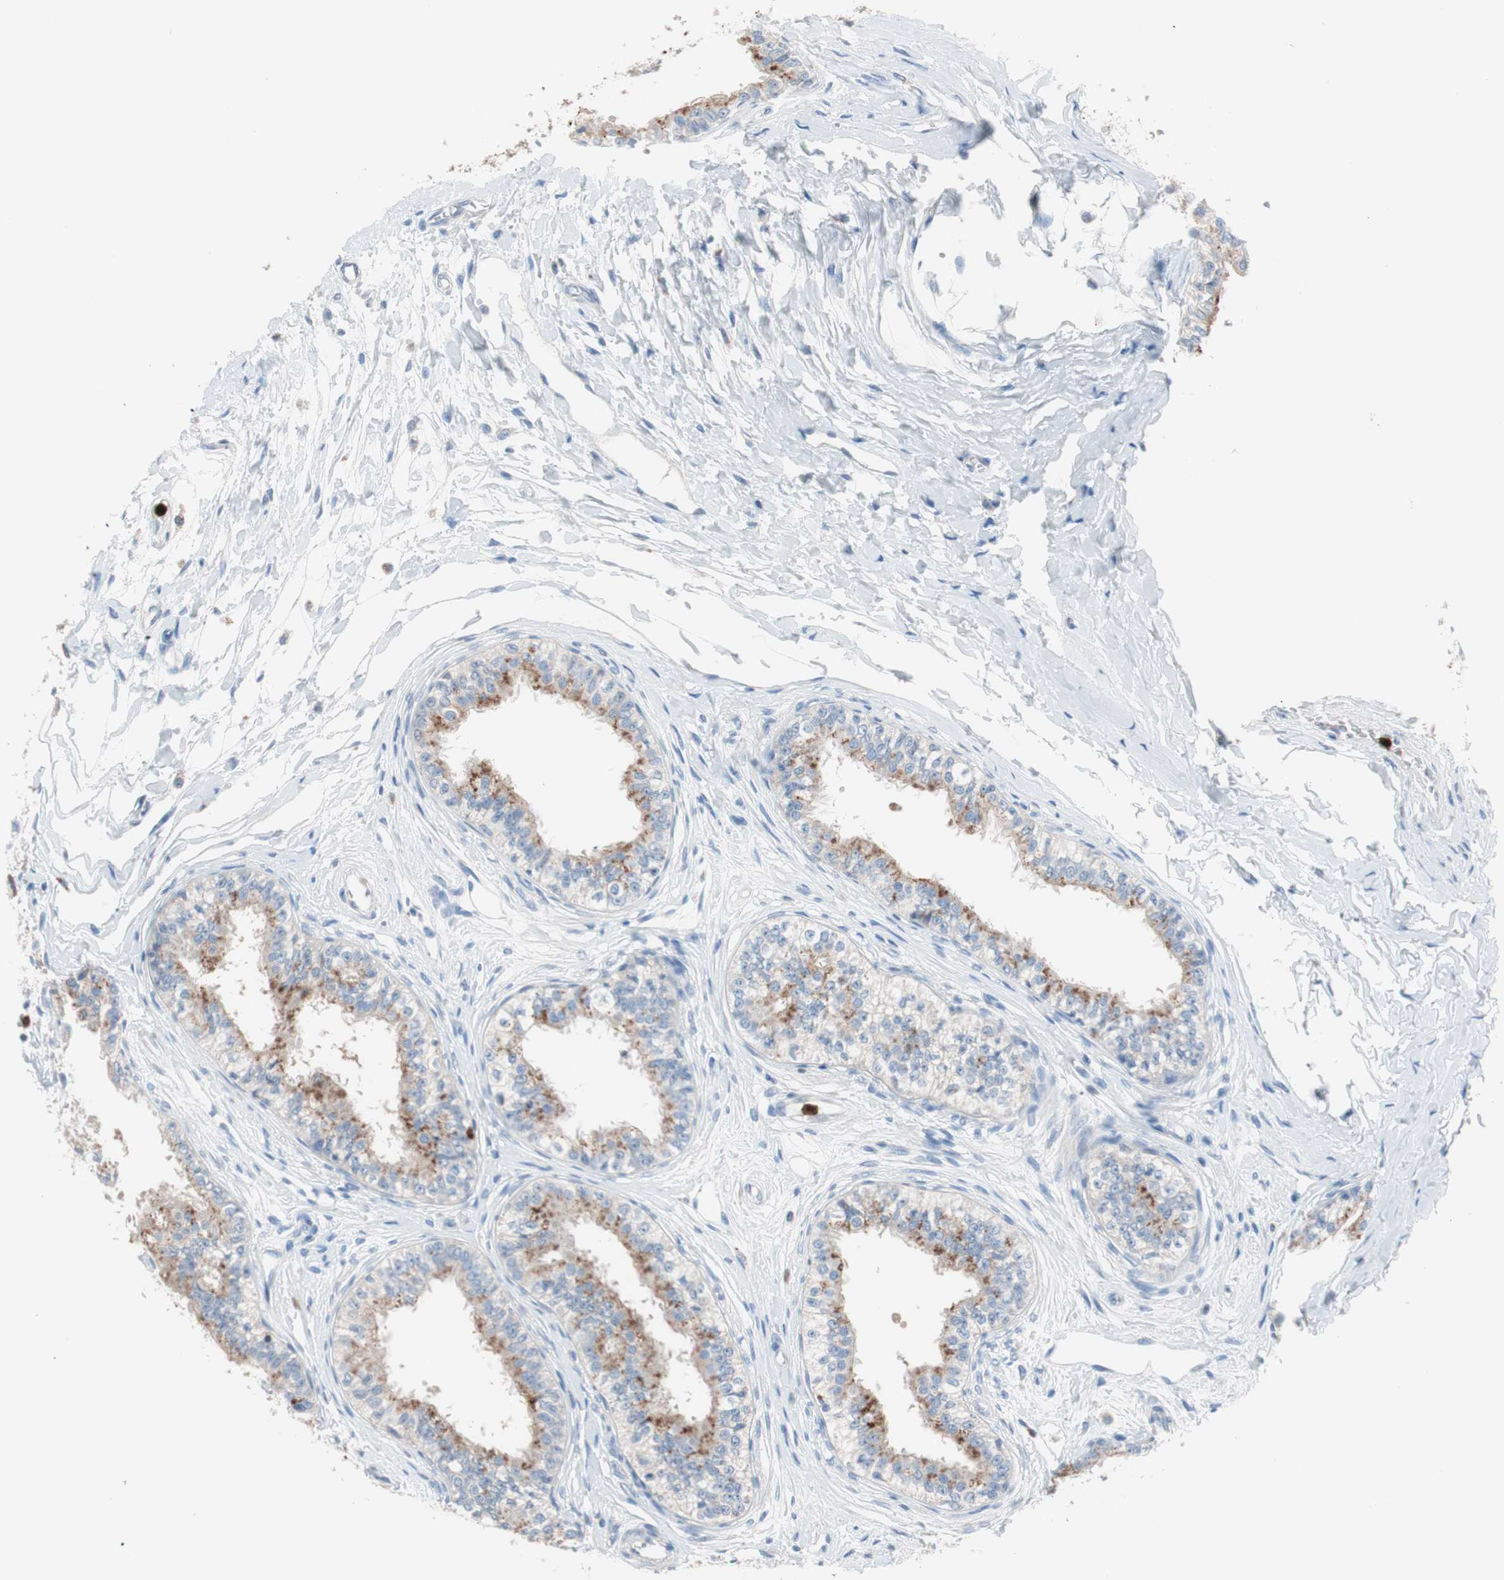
{"staining": {"intensity": "weak", "quantity": ">75%", "location": "cytoplasmic/membranous"}, "tissue": "epididymis", "cell_type": "Glandular cells", "image_type": "normal", "snomed": [{"axis": "morphology", "description": "Normal tissue, NOS"}, {"axis": "morphology", "description": "Adenocarcinoma, metastatic, NOS"}, {"axis": "topography", "description": "Testis"}, {"axis": "topography", "description": "Epididymis"}], "caption": "Glandular cells demonstrate low levels of weak cytoplasmic/membranous expression in about >75% of cells in normal human epididymis.", "gene": "CLEC4D", "patient": {"sex": "male", "age": 26}}